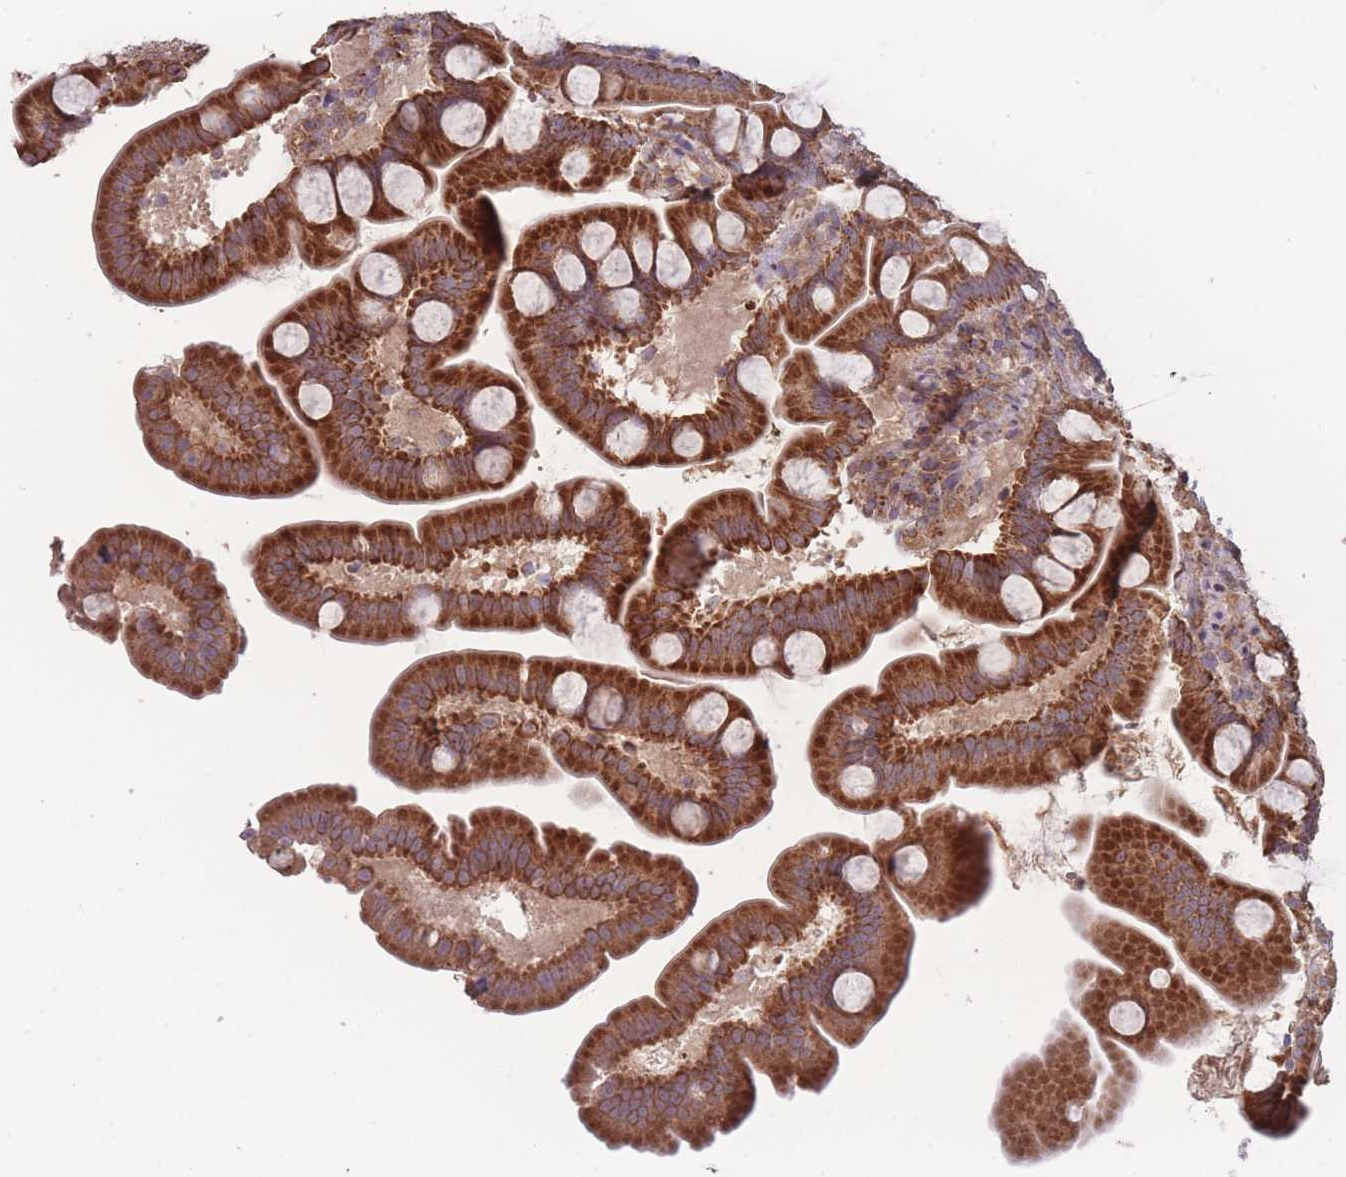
{"staining": {"intensity": "strong", "quantity": ">75%", "location": "cytoplasmic/membranous"}, "tissue": "small intestine", "cell_type": "Glandular cells", "image_type": "normal", "snomed": [{"axis": "morphology", "description": "Normal tissue, NOS"}, {"axis": "topography", "description": "Small intestine"}], "caption": "A brown stain shows strong cytoplasmic/membranous positivity of a protein in glandular cells of unremarkable human small intestine. The staining was performed using DAB (3,3'-diaminobenzidine), with brown indicating positive protein expression. Nuclei are stained blue with hematoxylin.", "gene": "ATP5MGL", "patient": {"sex": "female", "age": 68}}